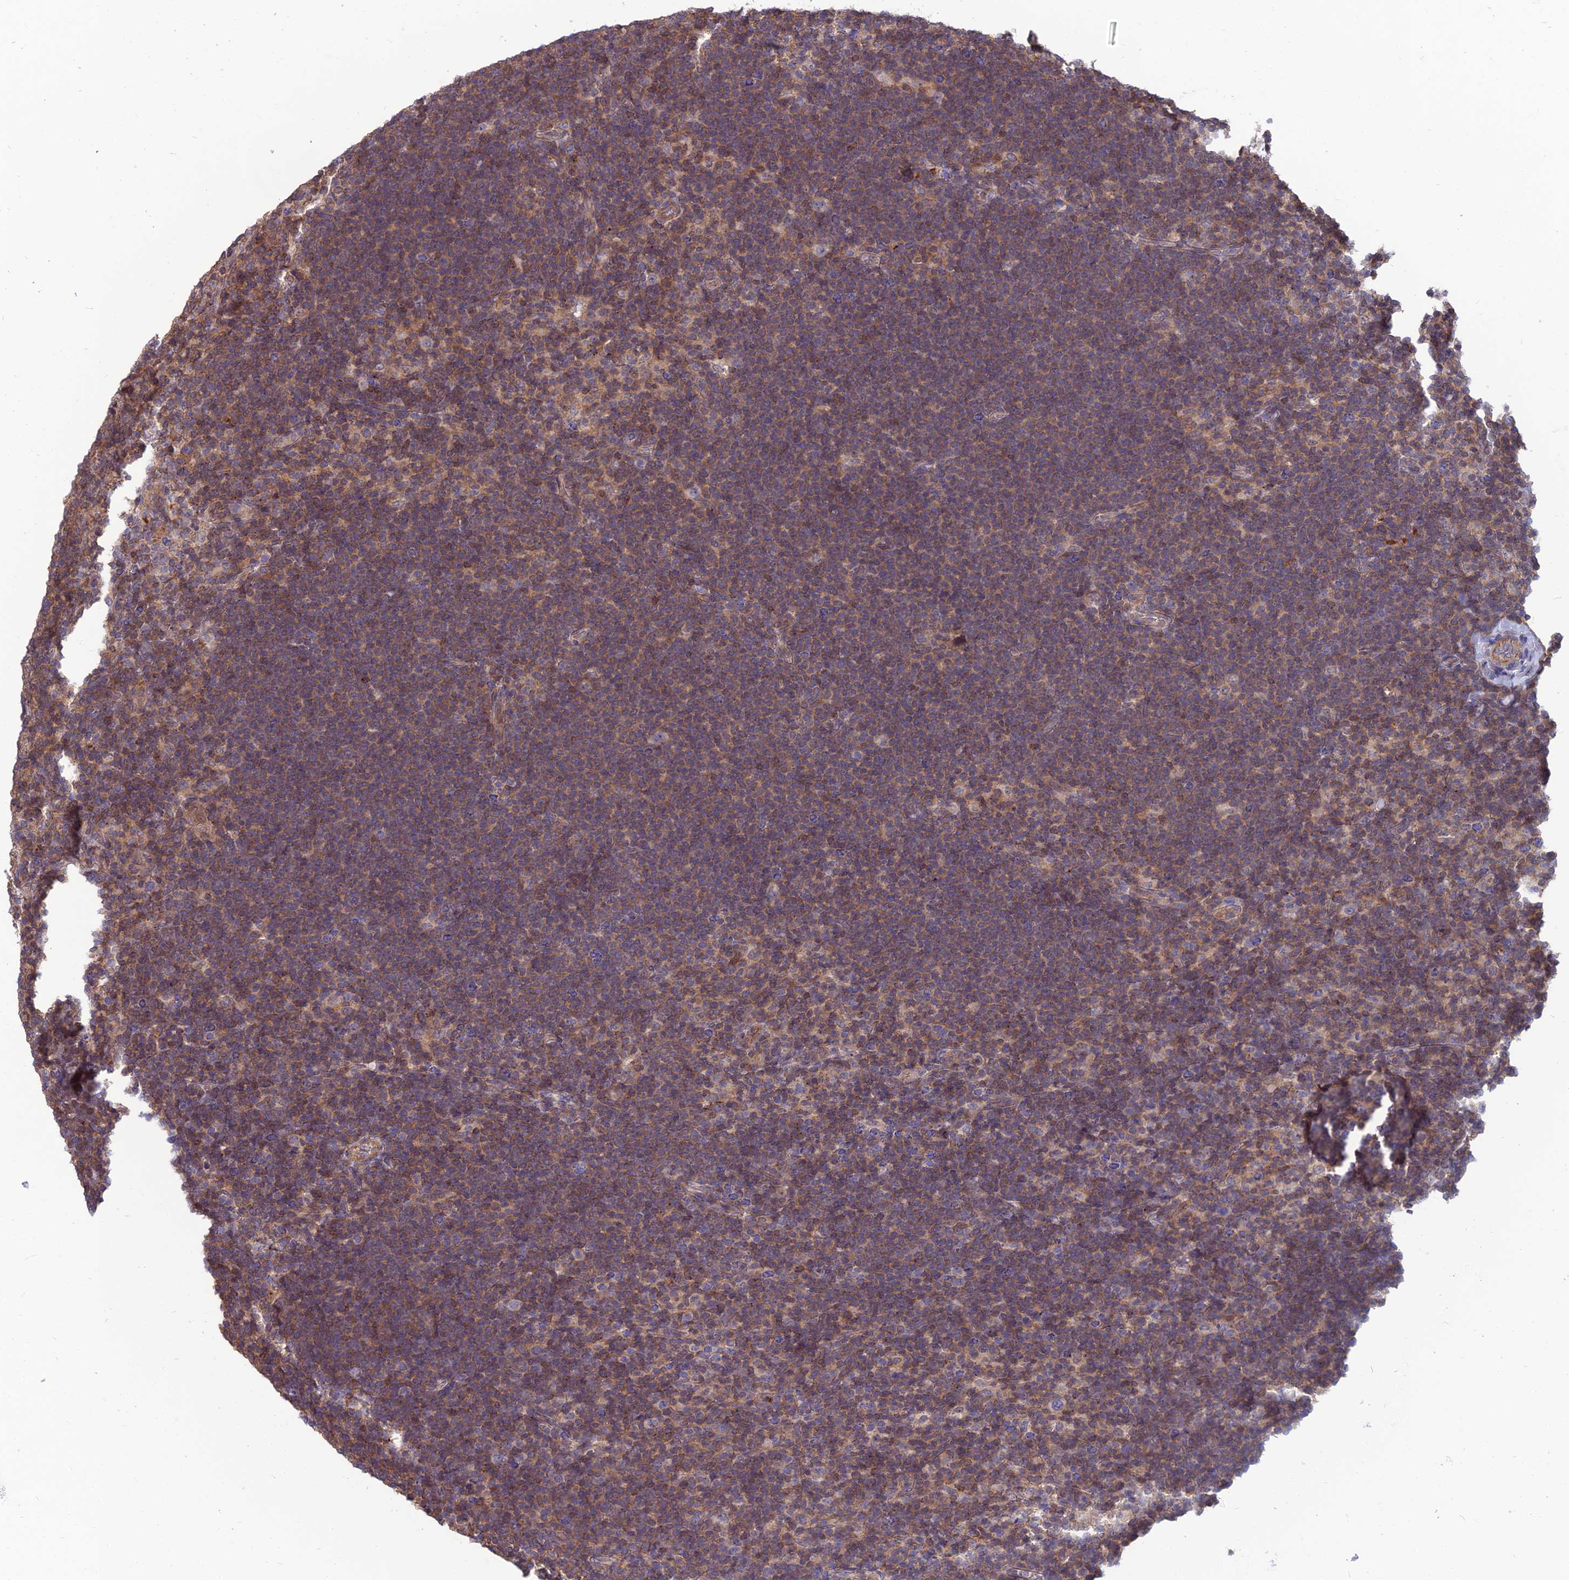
{"staining": {"intensity": "negative", "quantity": "none", "location": "none"}, "tissue": "lymphoma", "cell_type": "Tumor cells", "image_type": "cancer", "snomed": [{"axis": "morphology", "description": "Hodgkin's disease, NOS"}, {"axis": "topography", "description": "Lymph node"}], "caption": "Tumor cells are negative for brown protein staining in Hodgkin's disease.", "gene": "OPA3", "patient": {"sex": "female", "age": 57}}